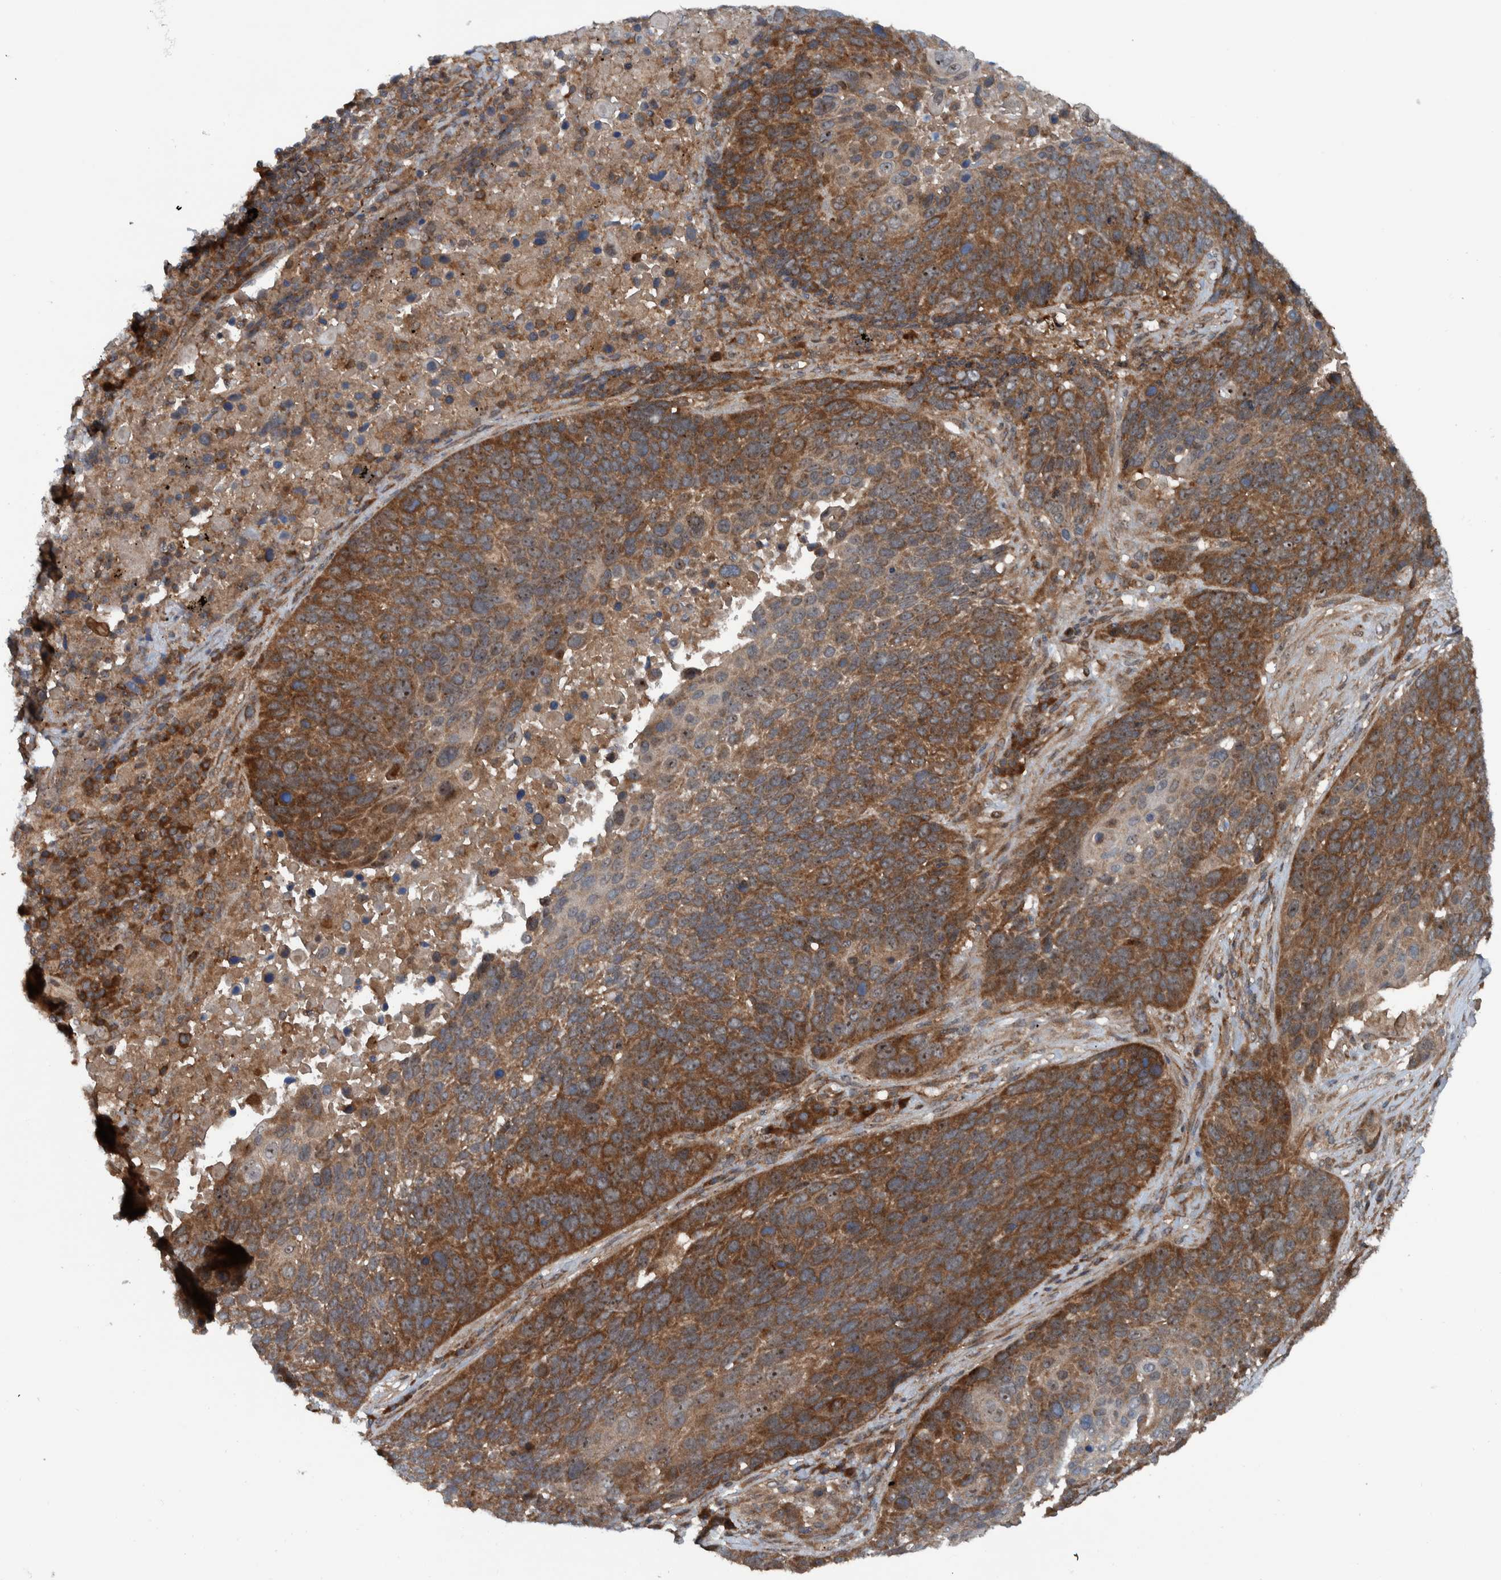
{"staining": {"intensity": "moderate", "quantity": ">75%", "location": "cytoplasmic/membranous"}, "tissue": "lung cancer", "cell_type": "Tumor cells", "image_type": "cancer", "snomed": [{"axis": "morphology", "description": "Squamous cell carcinoma, NOS"}, {"axis": "topography", "description": "Lung"}], "caption": "Immunohistochemistry (IHC) staining of squamous cell carcinoma (lung), which exhibits medium levels of moderate cytoplasmic/membranous expression in approximately >75% of tumor cells indicating moderate cytoplasmic/membranous protein staining. The staining was performed using DAB (brown) for protein detection and nuclei were counterstained in hematoxylin (blue).", "gene": "CUEDC1", "patient": {"sex": "male", "age": 66}}